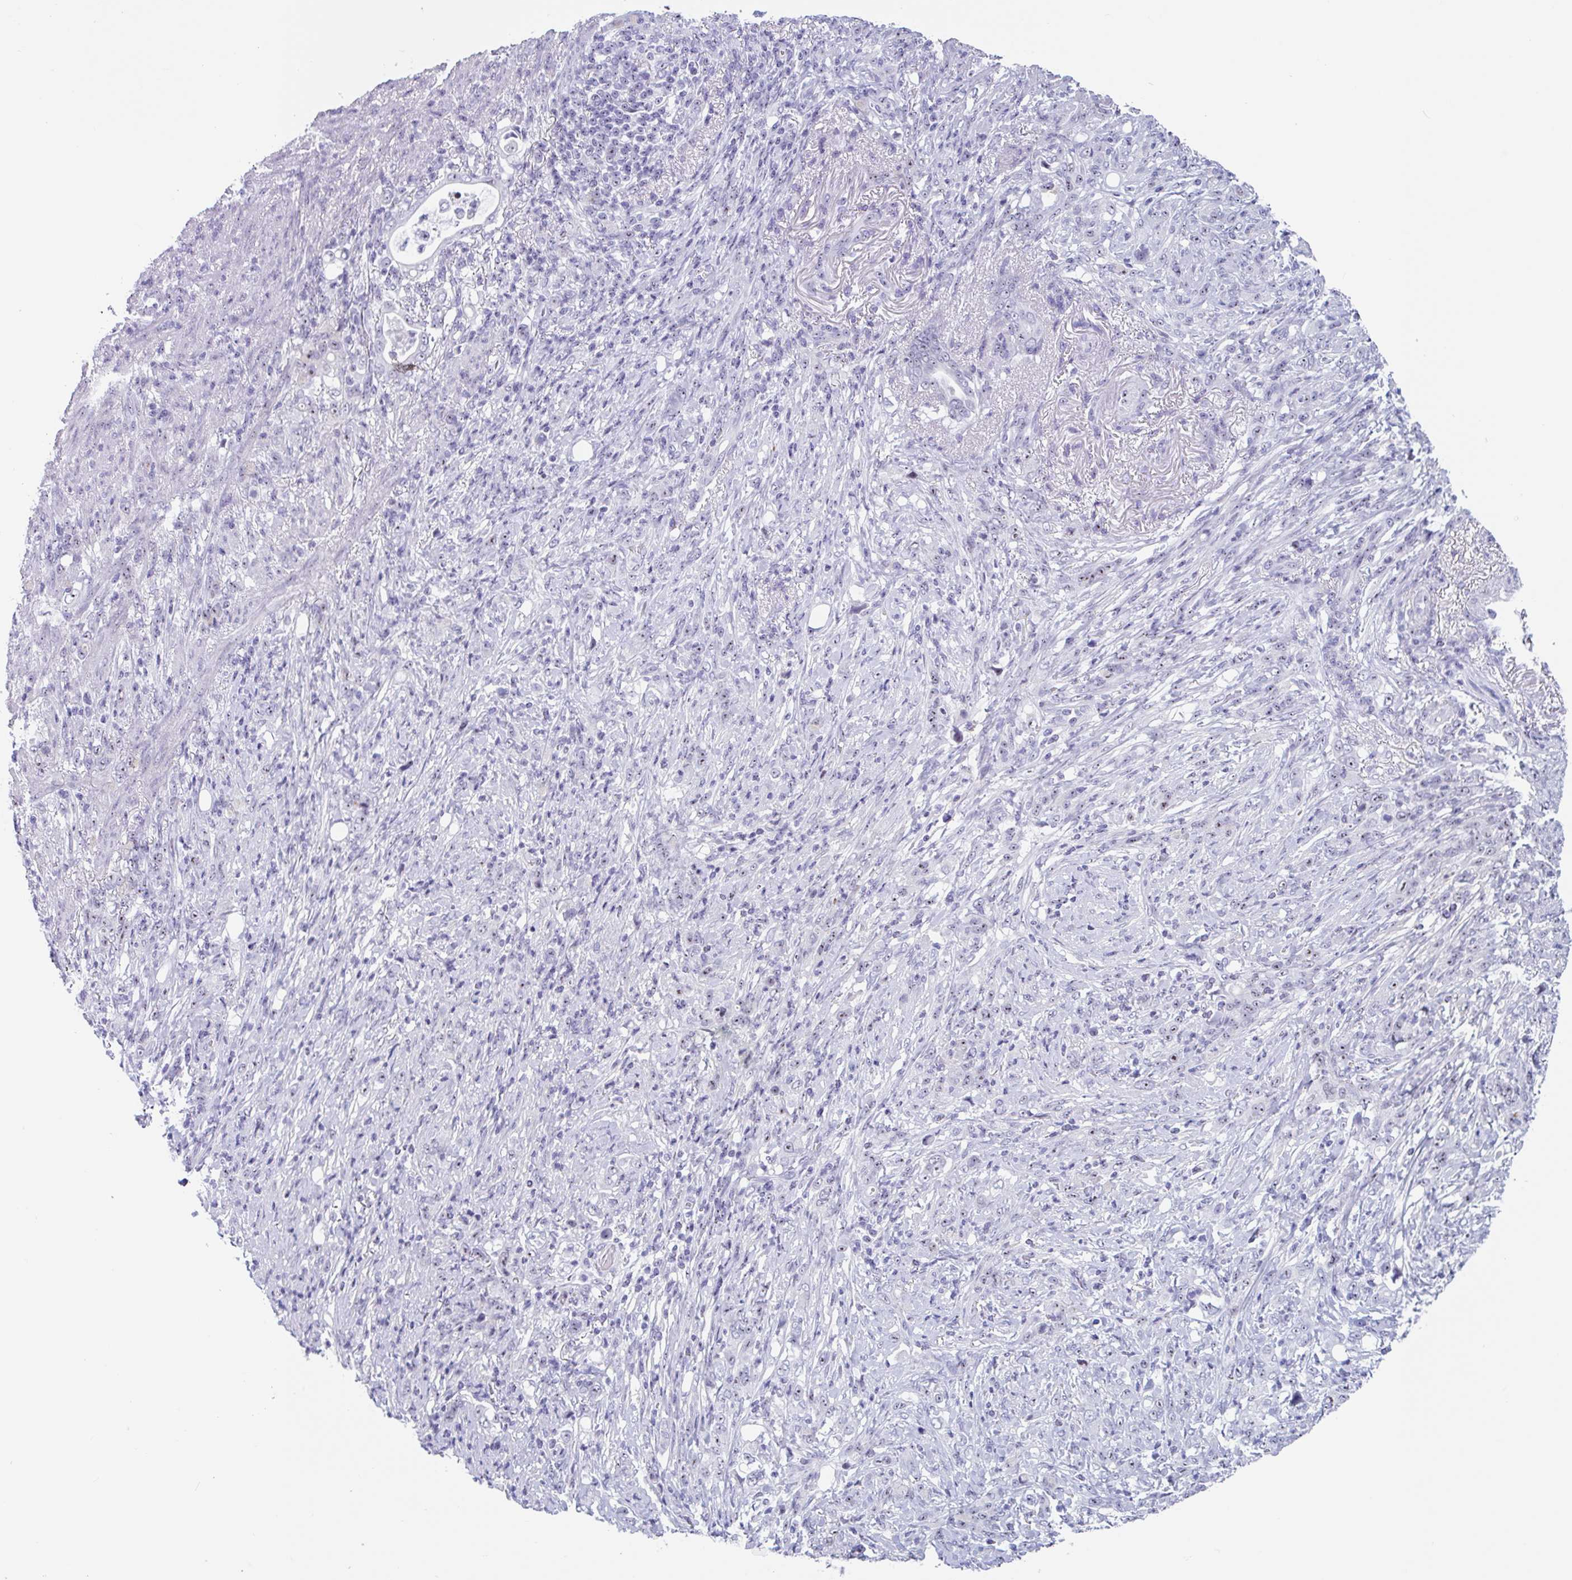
{"staining": {"intensity": "moderate", "quantity": "25%-75%", "location": "nuclear"}, "tissue": "stomach cancer", "cell_type": "Tumor cells", "image_type": "cancer", "snomed": [{"axis": "morphology", "description": "Normal tissue, NOS"}, {"axis": "morphology", "description": "Adenocarcinoma, NOS"}, {"axis": "topography", "description": "Stomach"}], "caption": "Immunohistochemical staining of adenocarcinoma (stomach) displays medium levels of moderate nuclear staining in about 25%-75% of tumor cells.", "gene": "LENG9", "patient": {"sex": "female", "age": 79}}